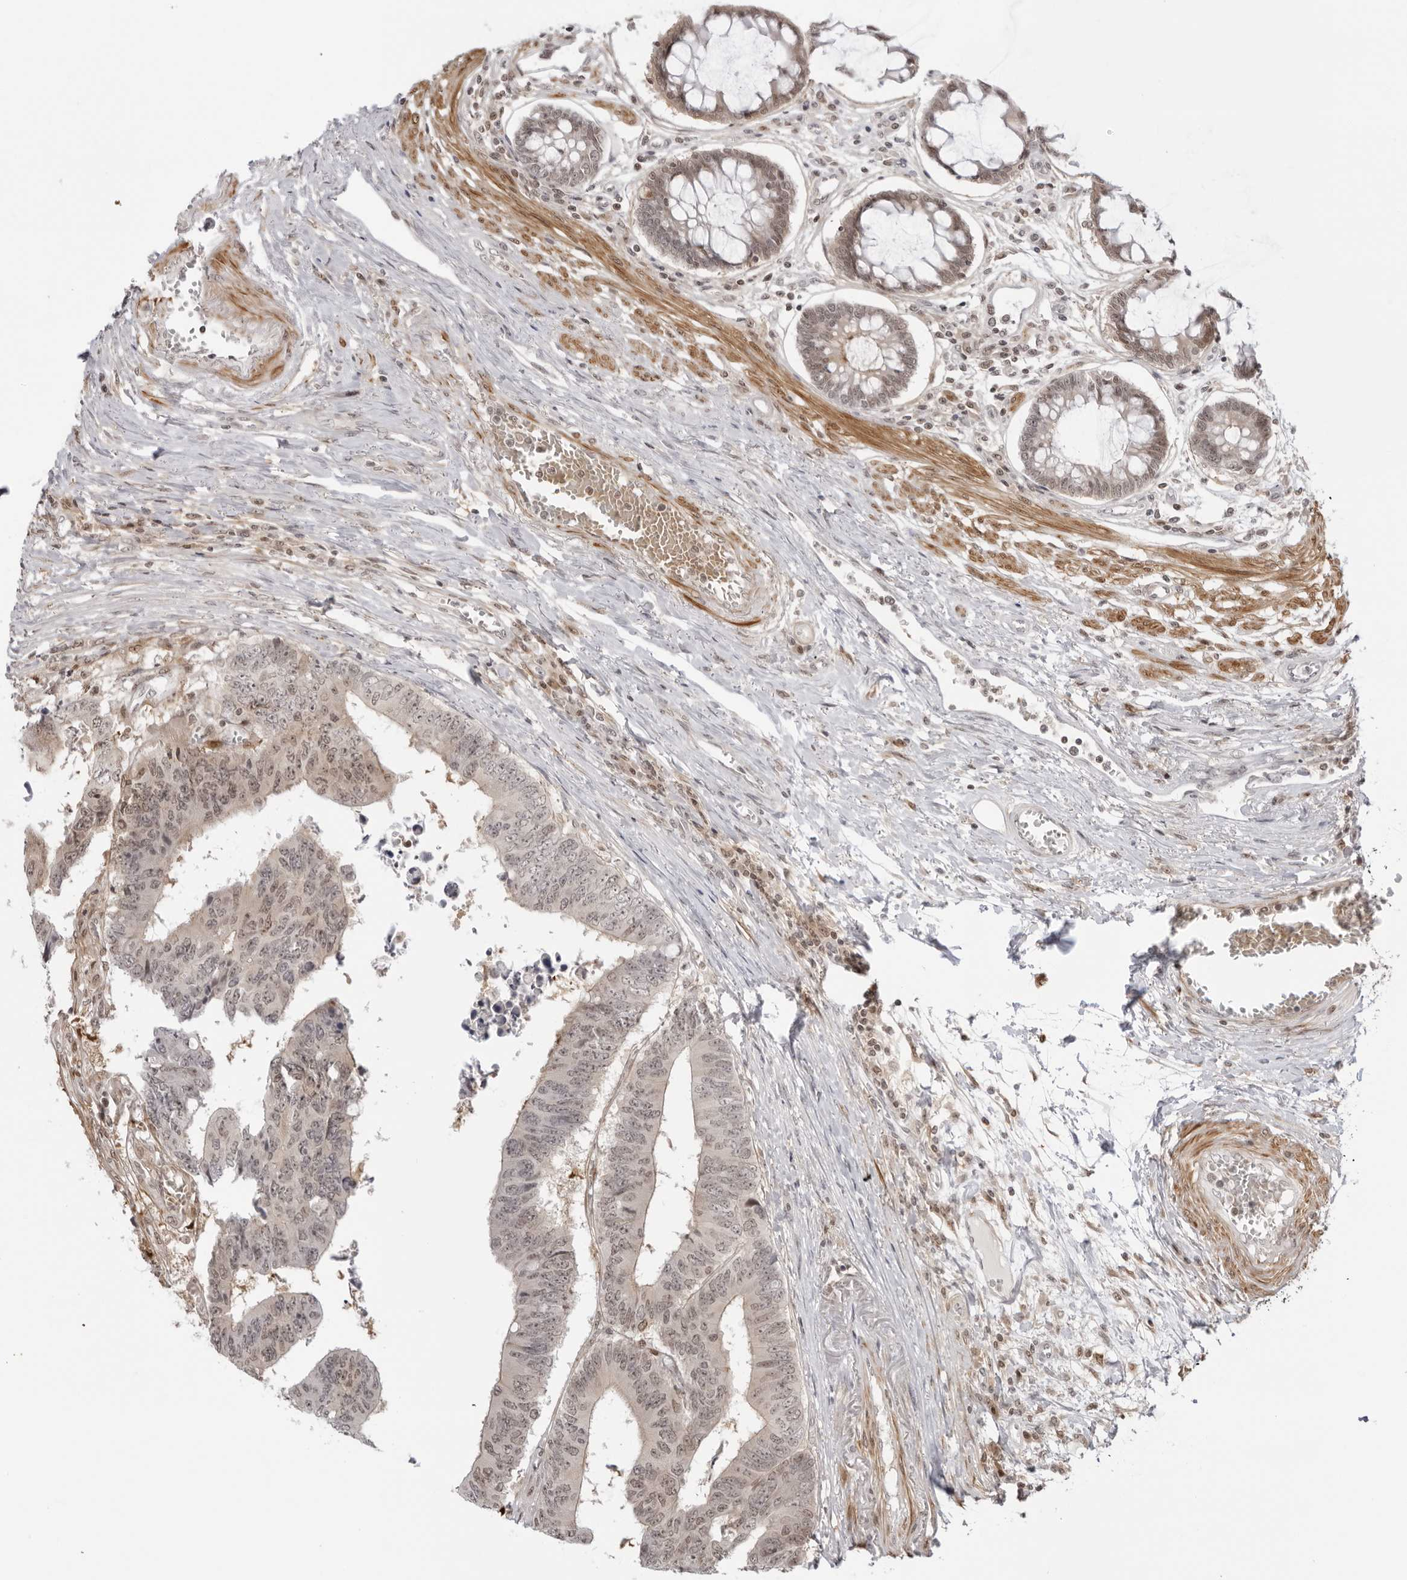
{"staining": {"intensity": "weak", "quantity": "<25%", "location": "nuclear"}, "tissue": "colorectal cancer", "cell_type": "Tumor cells", "image_type": "cancer", "snomed": [{"axis": "morphology", "description": "Adenocarcinoma, NOS"}, {"axis": "topography", "description": "Rectum"}], "caption": "Tumor cells show no significant protein staining in colorectal adenocarcinoma.", "gene": "RNF146", "patient": {"sex": "male", "age": 84}}